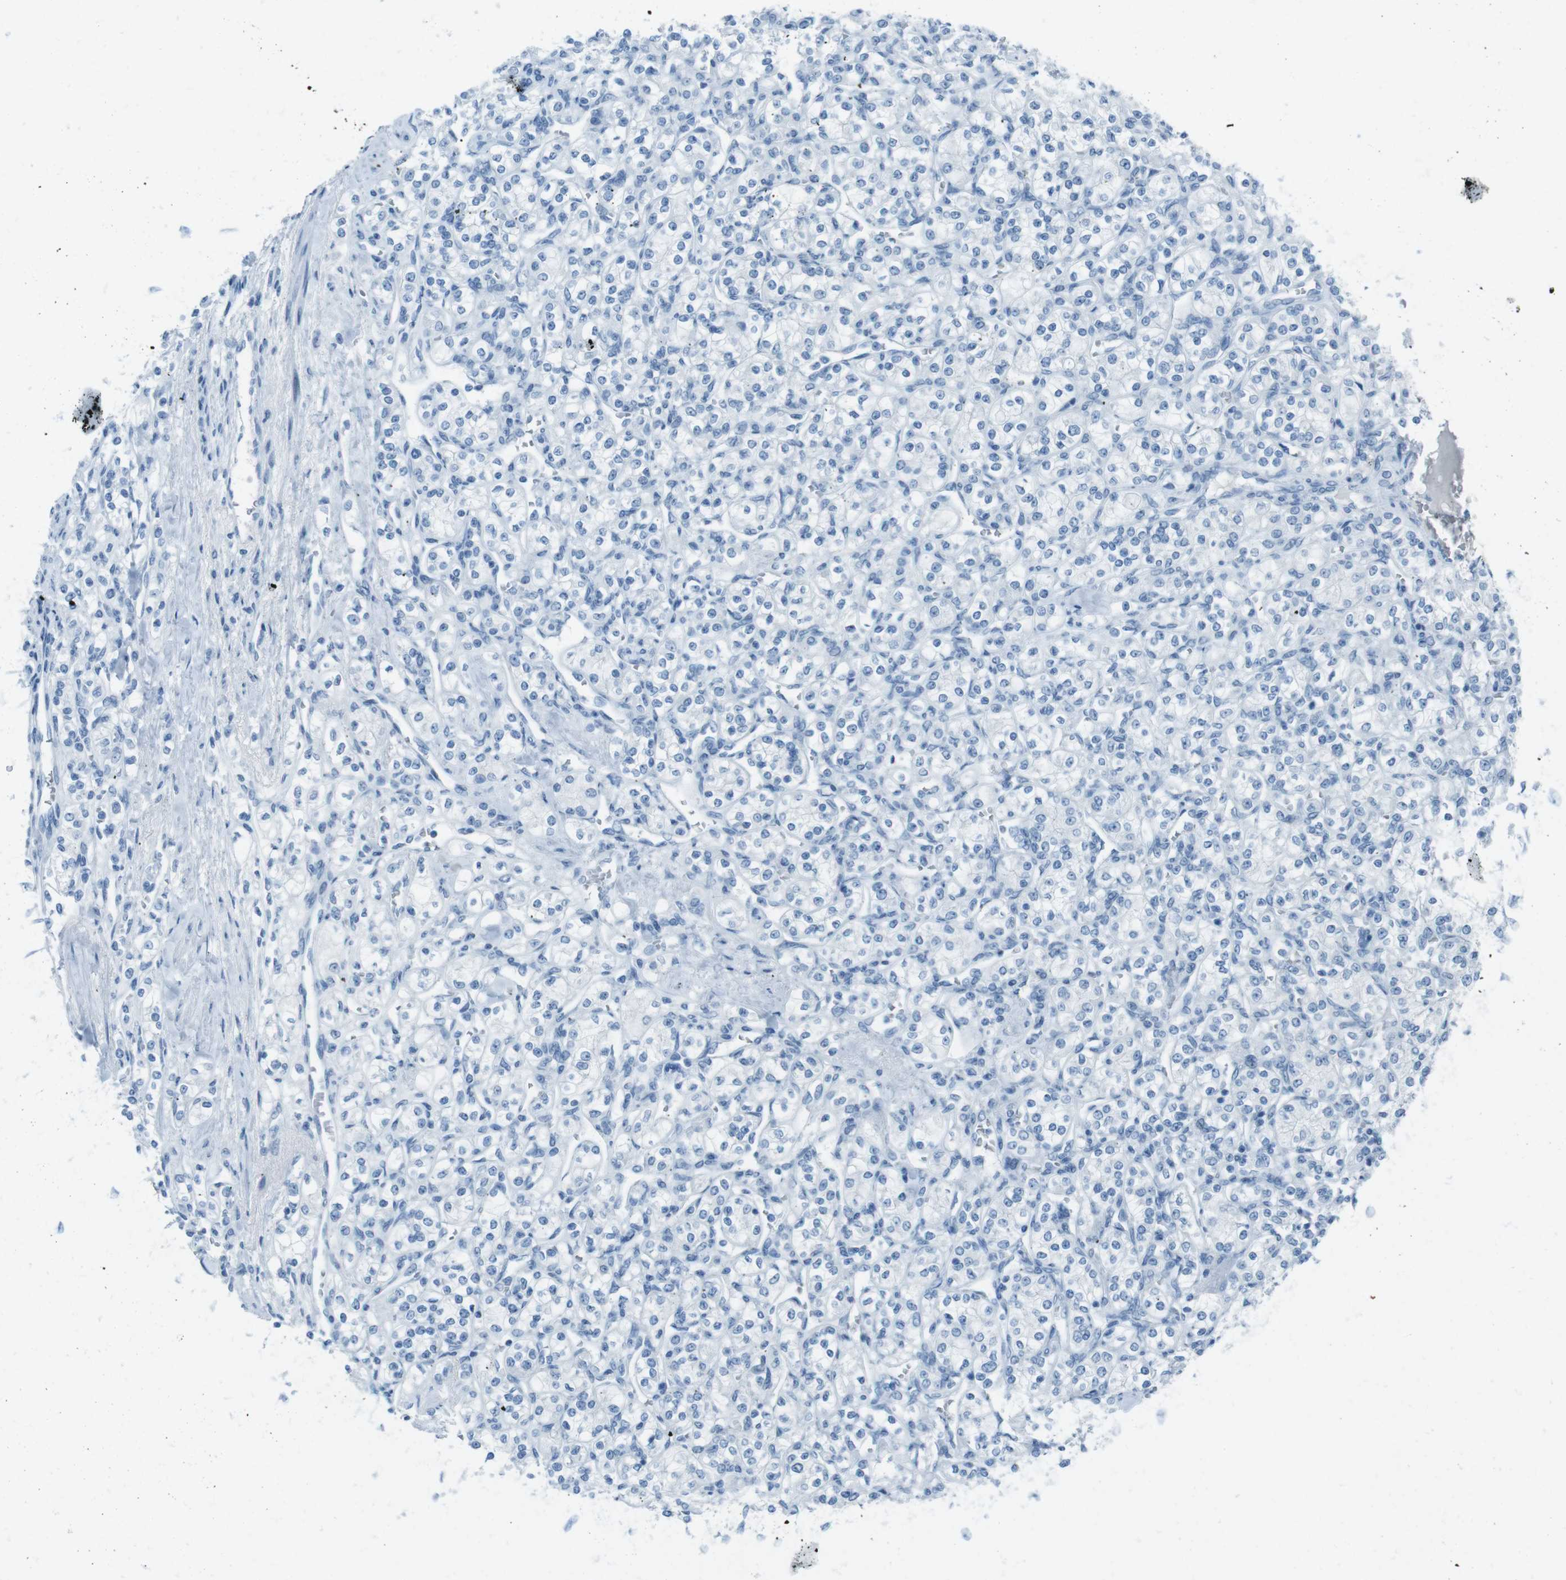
{"staining": {"intensity": "negative", "quantity": "none", "location": "none"}, "tissue": "renal cancer", "cell_type": "Tumor cells", "image_type": "cancer", "snomed": [{"axis": "morphology", "description": "Adenocarcinoma, NOS"}, {"axis": "topography", "description": "Kidney"}], "caption": "Image shows no protein positivity in tumor cells of renal adenocarcinoma tissue. (Brightfield microscopy of DAB (3,3'-diaminobenzidine) immunohistochemistry at high magnification).", "gene": "TMEM207", "patient": {"sex": "male", "age": 77}}